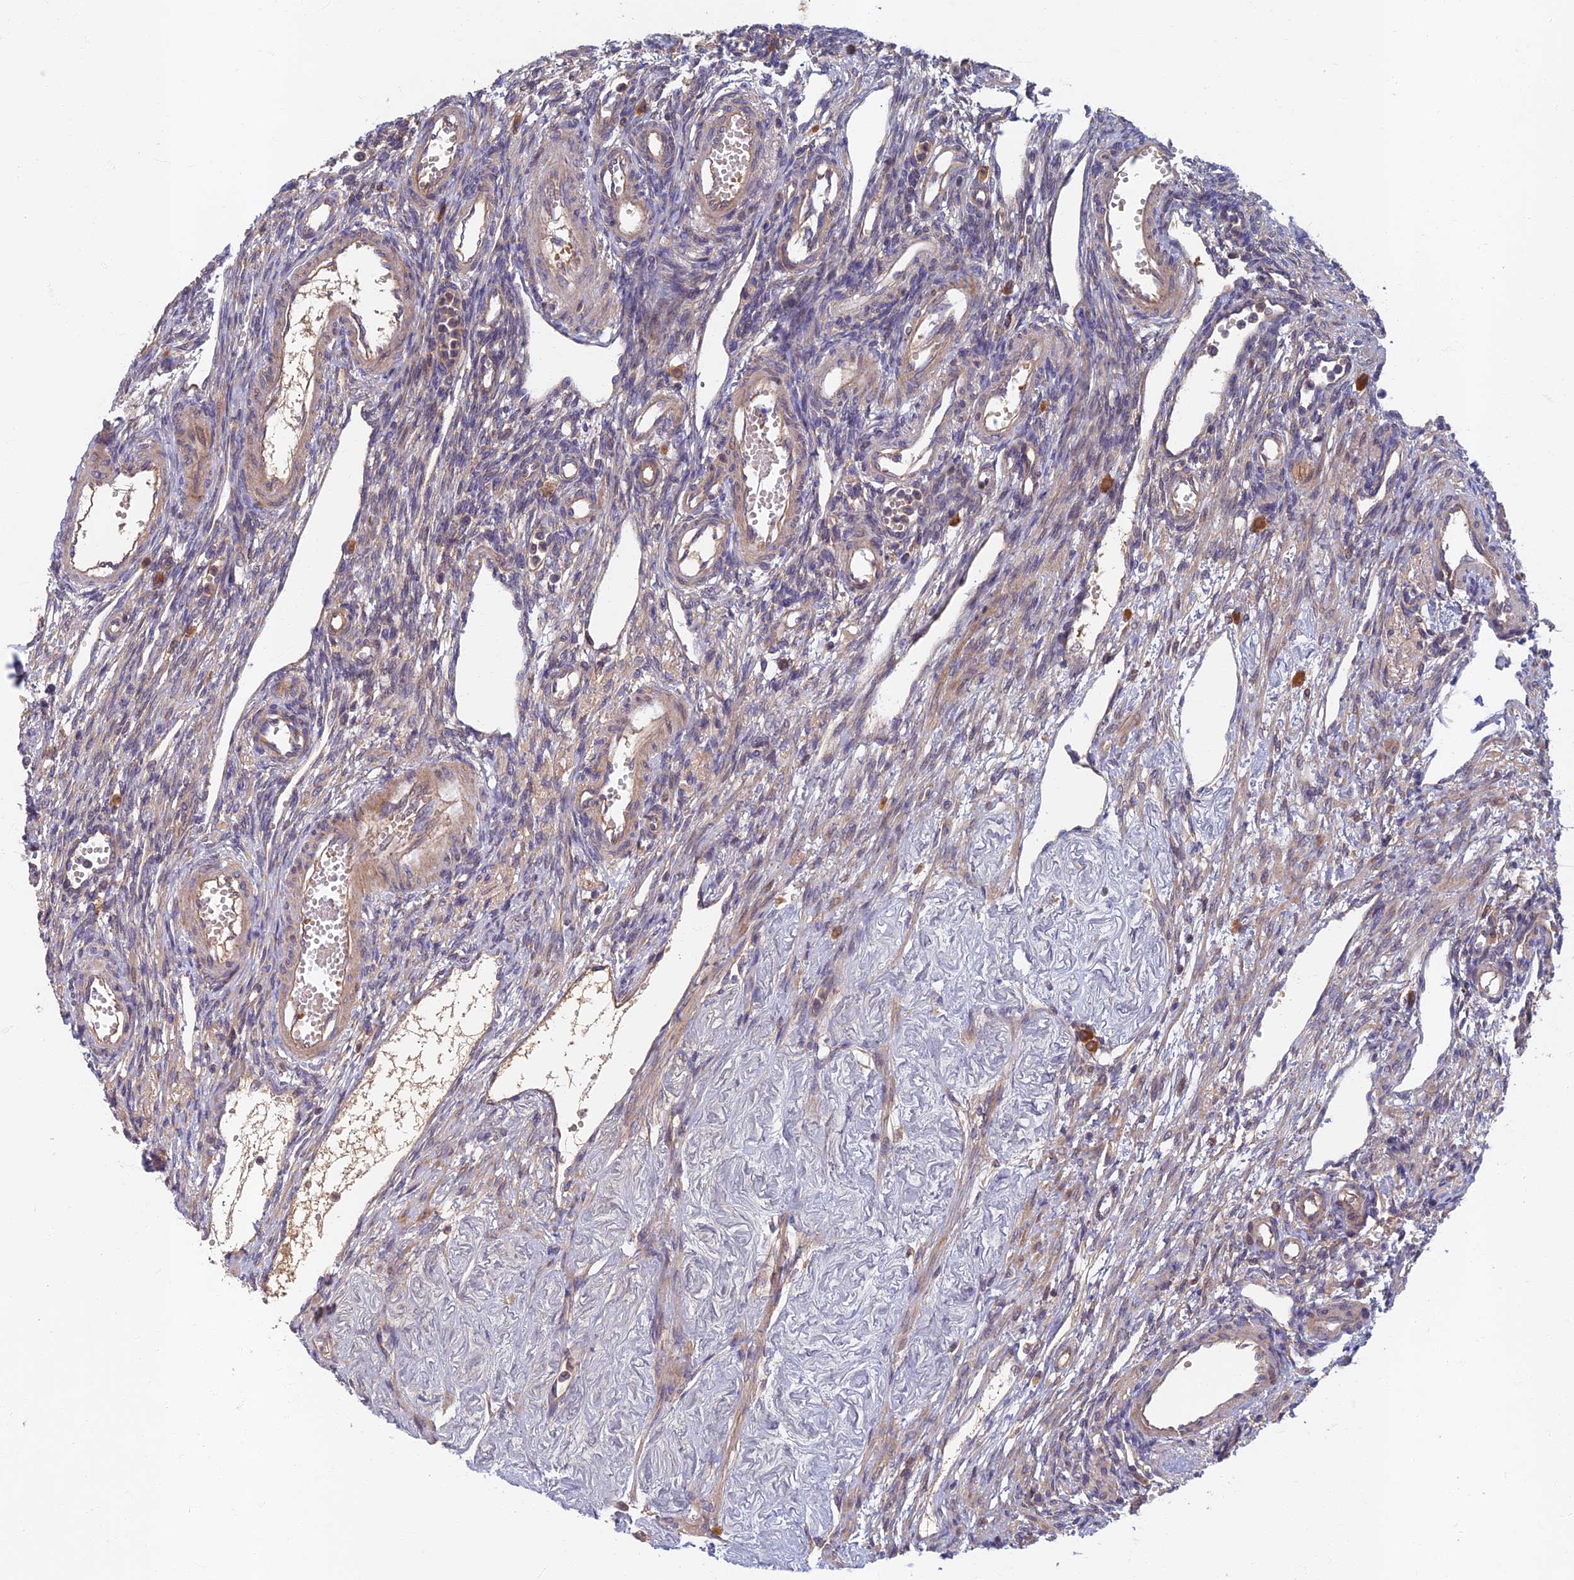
{"staining": {"intensity": "negative", "quantity": "none", "location": "none"}, "tissue": "ovary", "cell_type": "Ovarian stroma cells", "image_type": "normal", "snomed": [{"axis": "morphology", "description": "Normal tissue, NOS"}, {"axis": "morphology", "description": "Cyst, NOS"}, {"axis": "topography", "description": "Ovary"}], "caption": "Immunohistochemistry micrograph of normal ovary stained for a protein (brown), which displays no expression in ovarian stroma cells.", "gene": "SOGA1", "patient": {"sex": "female", "age": 33}}